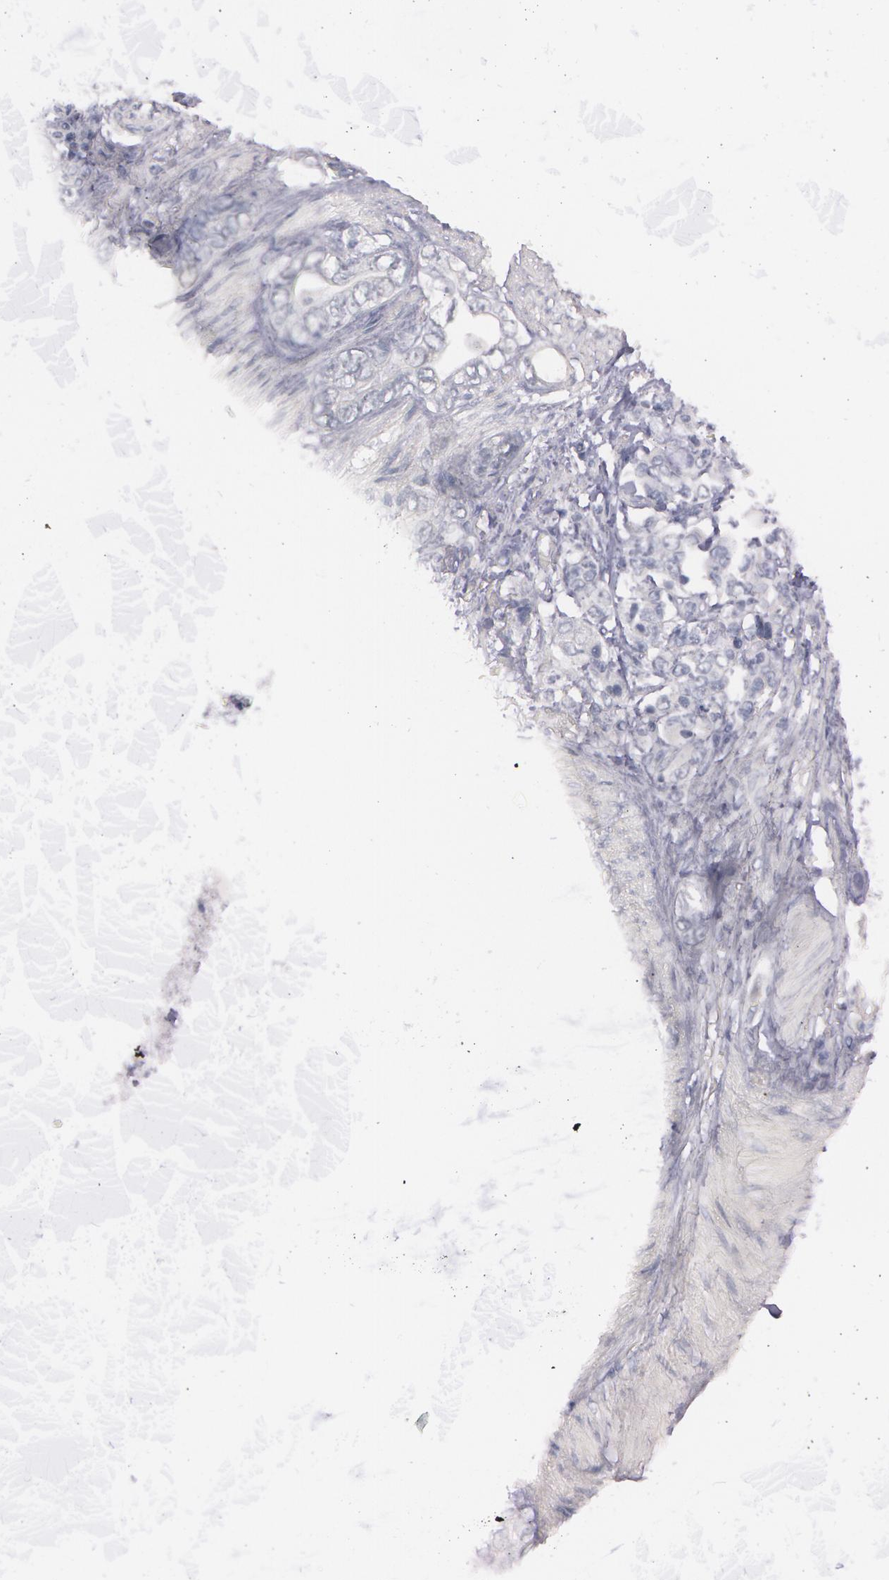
{"staining": {"intensity": "negative", "quantity": "none", "location": "none"}, "tissue": "stomach cancer", "cell_type": "Tumor cells", "image_type": "cancer", "snomed": [{"axis": "morphology", "description": "Adenocarcinoma, NOS"}, {"axis": "topography", "description": "Stomach"}], "caption": "Immunohistochemistry (IHC) photomicrograph of neoplastic tissue: adenocarcinoma (stomach) stained with DAB (3,3'-diaminobenzidine) reveals no significant protein positivity in tumor cells.", "gene": "IL1RN", "patient": {"sex": "male", "age": 78}}